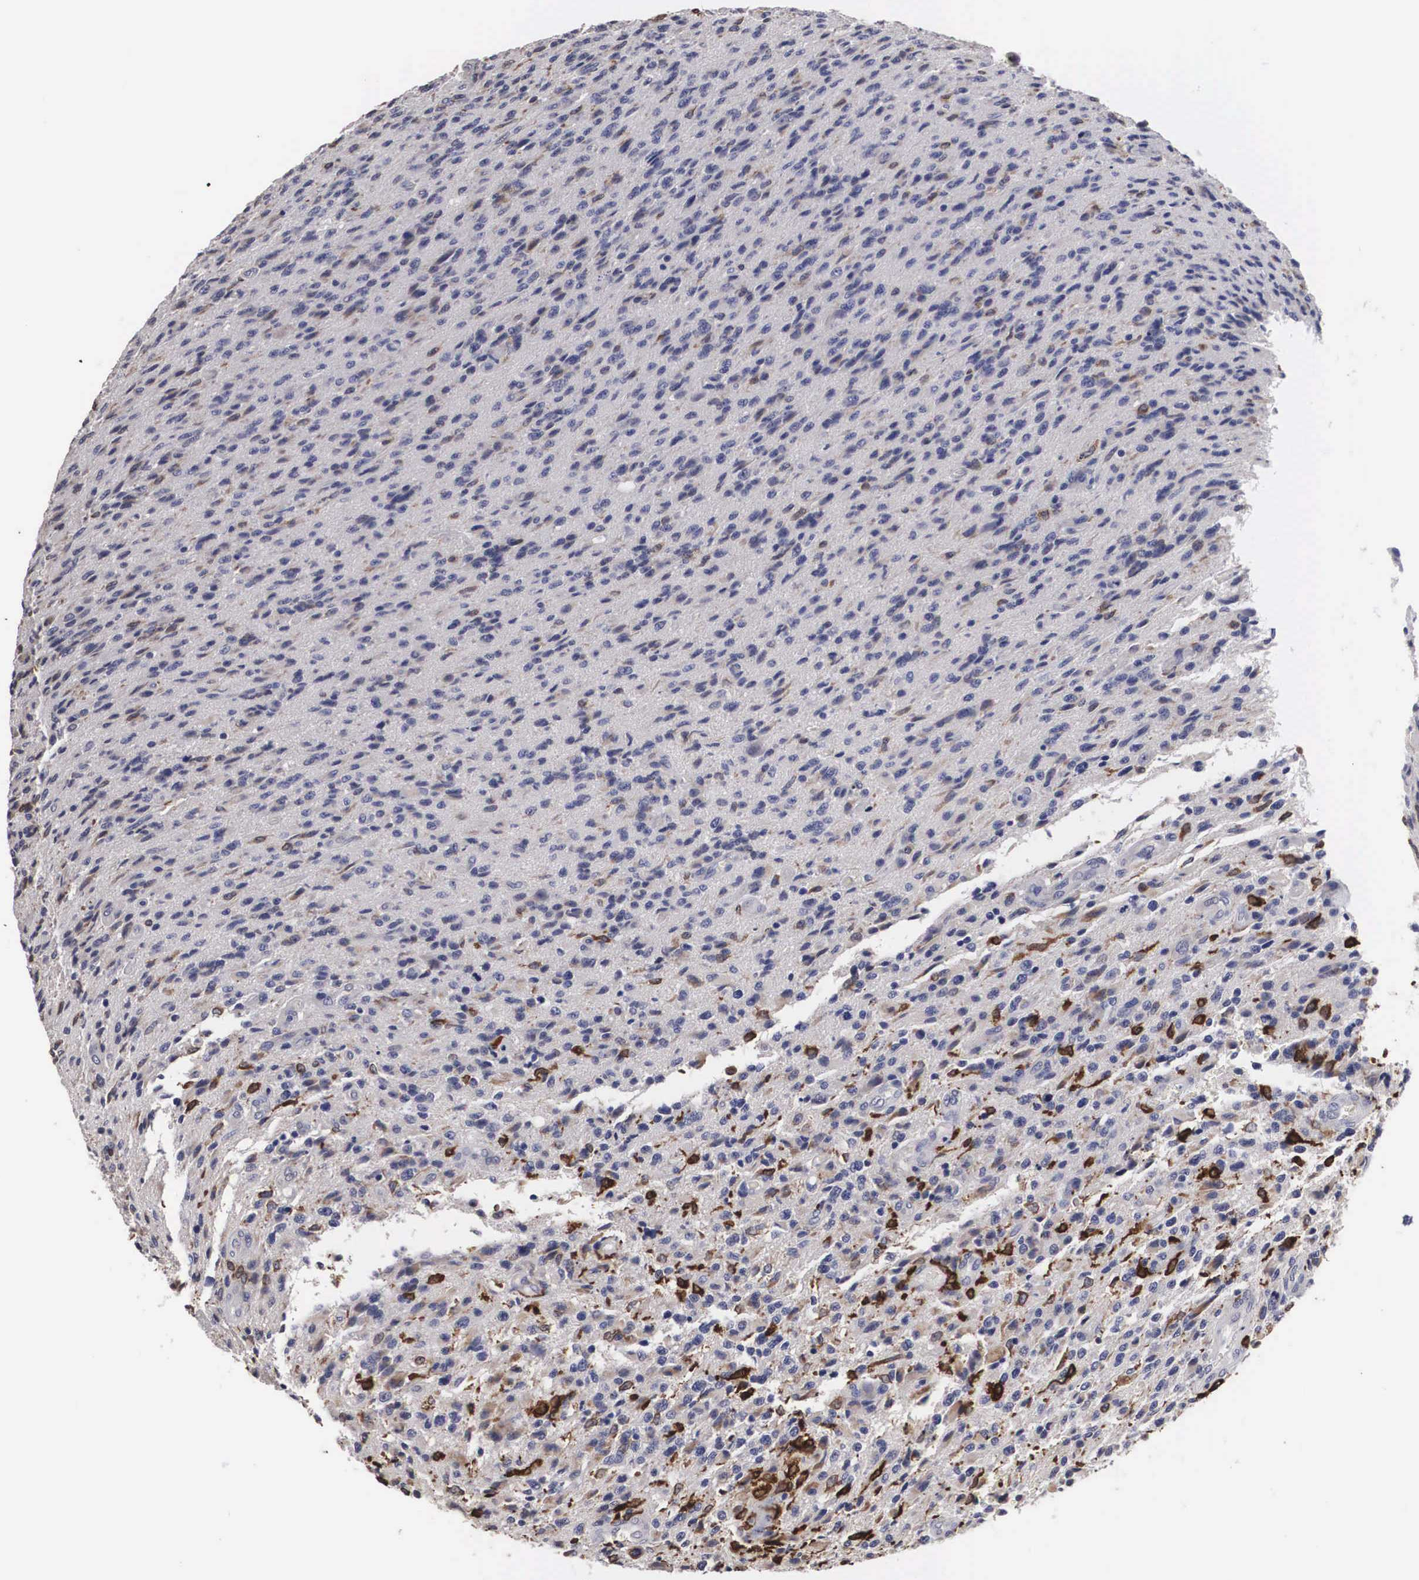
{"staining": {"intensity": "weak", "quantity": "<25%", "location": "cytoplasmic/membranous,nuclear"}, "tissue": "glioma", "cell_type": "Tumor cells", "image_type": "cancer", "snomed": [{"axis": "morphology", "description": "Glioma, malignant, High grade"}, {"axis": "topography", "description": "Brain"}], "caption": "Tumor cells show no significant expression in malignant glioma (high-grade). (DAB immunohistochemistry visualized using brightfield microscopy, high magnification).", "gene": "HMOX1", "patient": {"sex": "male", "age": 36}}